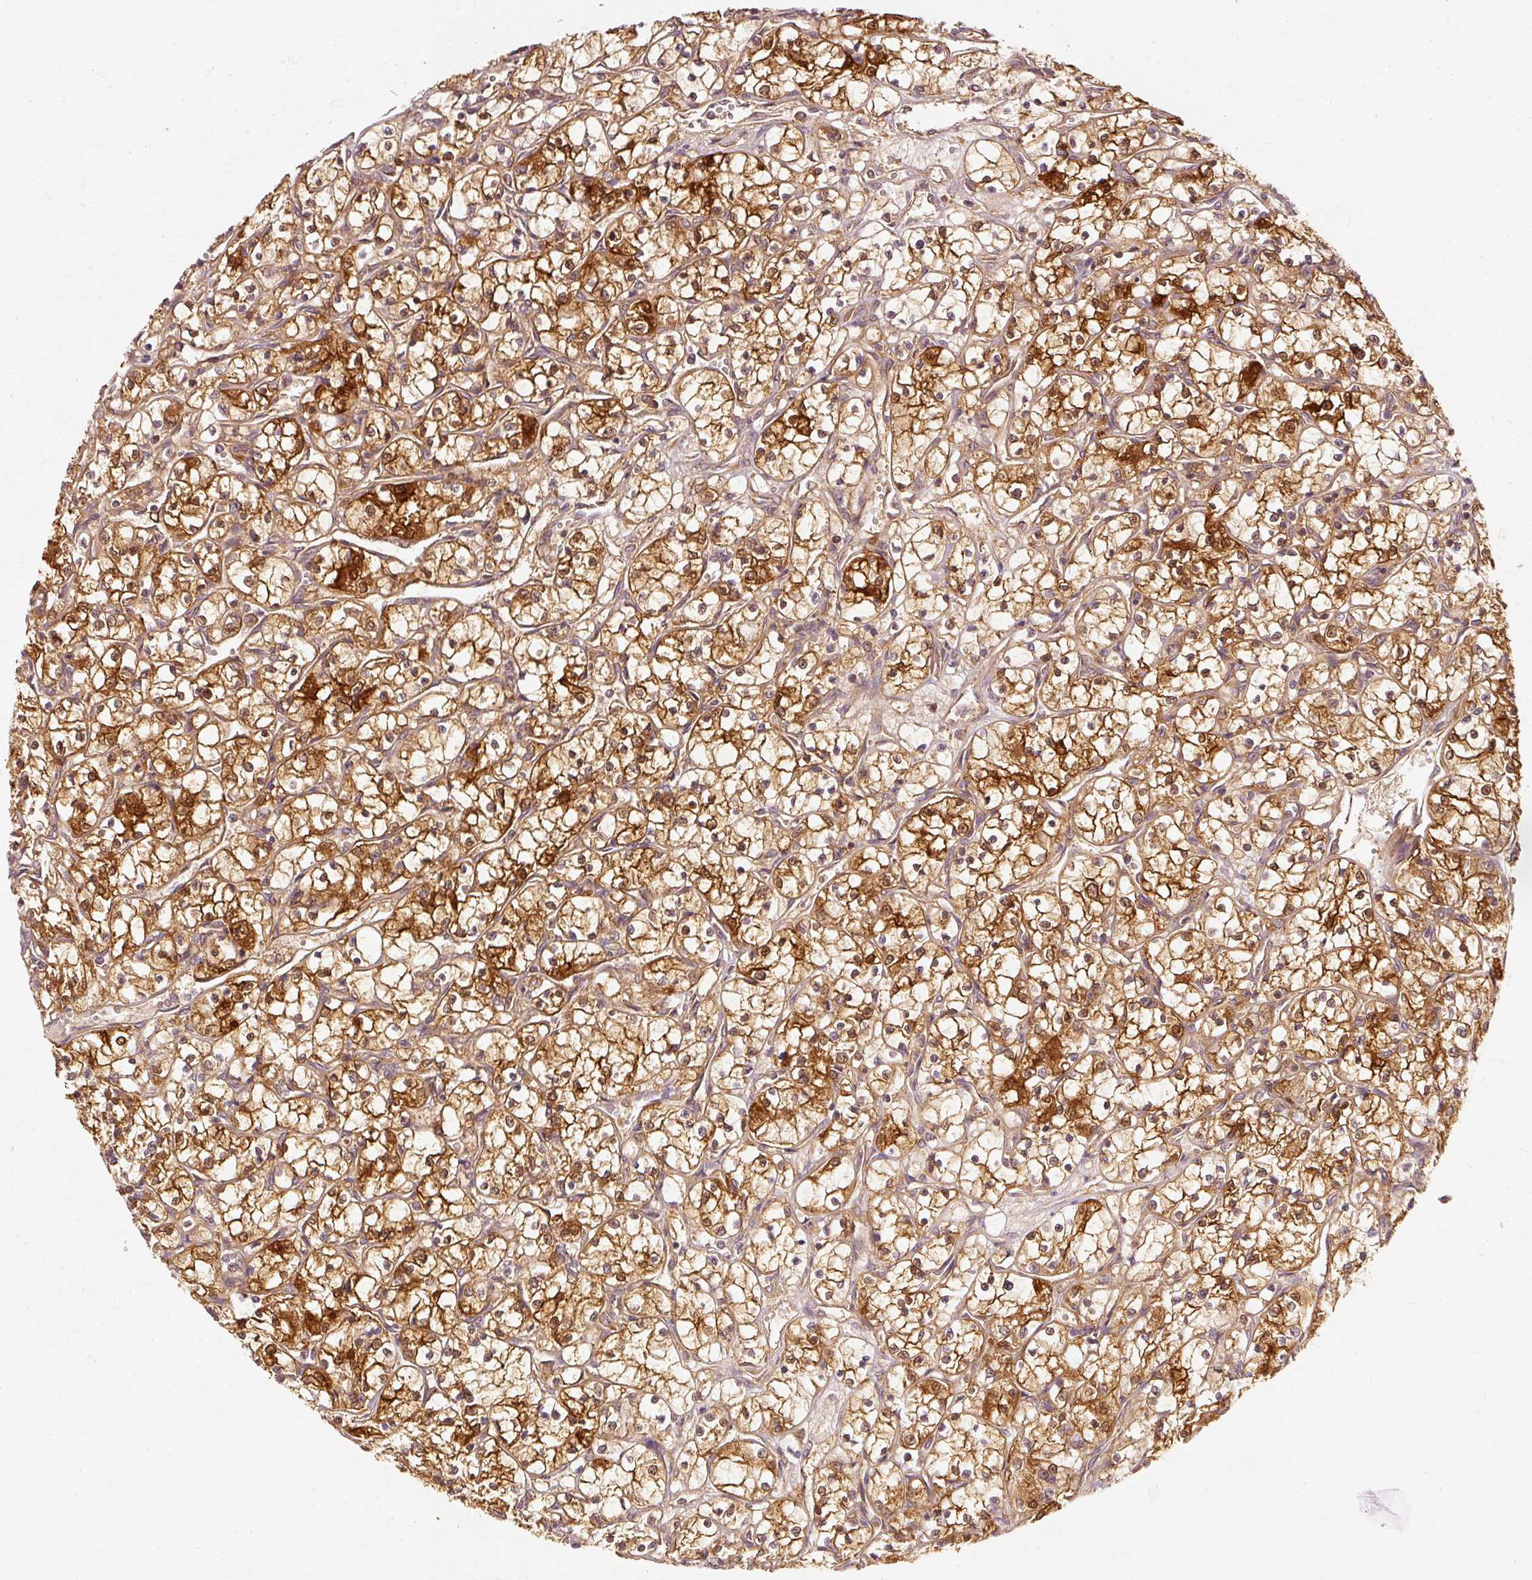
{"staining": {"intensity": "strong", "quantity": ">75%", "location": "cytoplasmic/membranous,nuclear"}, "tissue": "renal cancer", "cell_type": "Tumor cells", "image_type": "cancer", "snomed": [{"axis": "morphology", "description": "Adenocarcinoma, NOS"}, {"axis": "topography", "description": "Kidney"}], "caption": "Approximately >75% of tumor cells in renal cancer (adenocarcinoma) reveal strong cytoplasmic/membranous and nuclear protein positivity as visualized by brown immunohistochemical staining.", "gene": "EIF3B", "patient": {"sex": "female", "age": 69}}